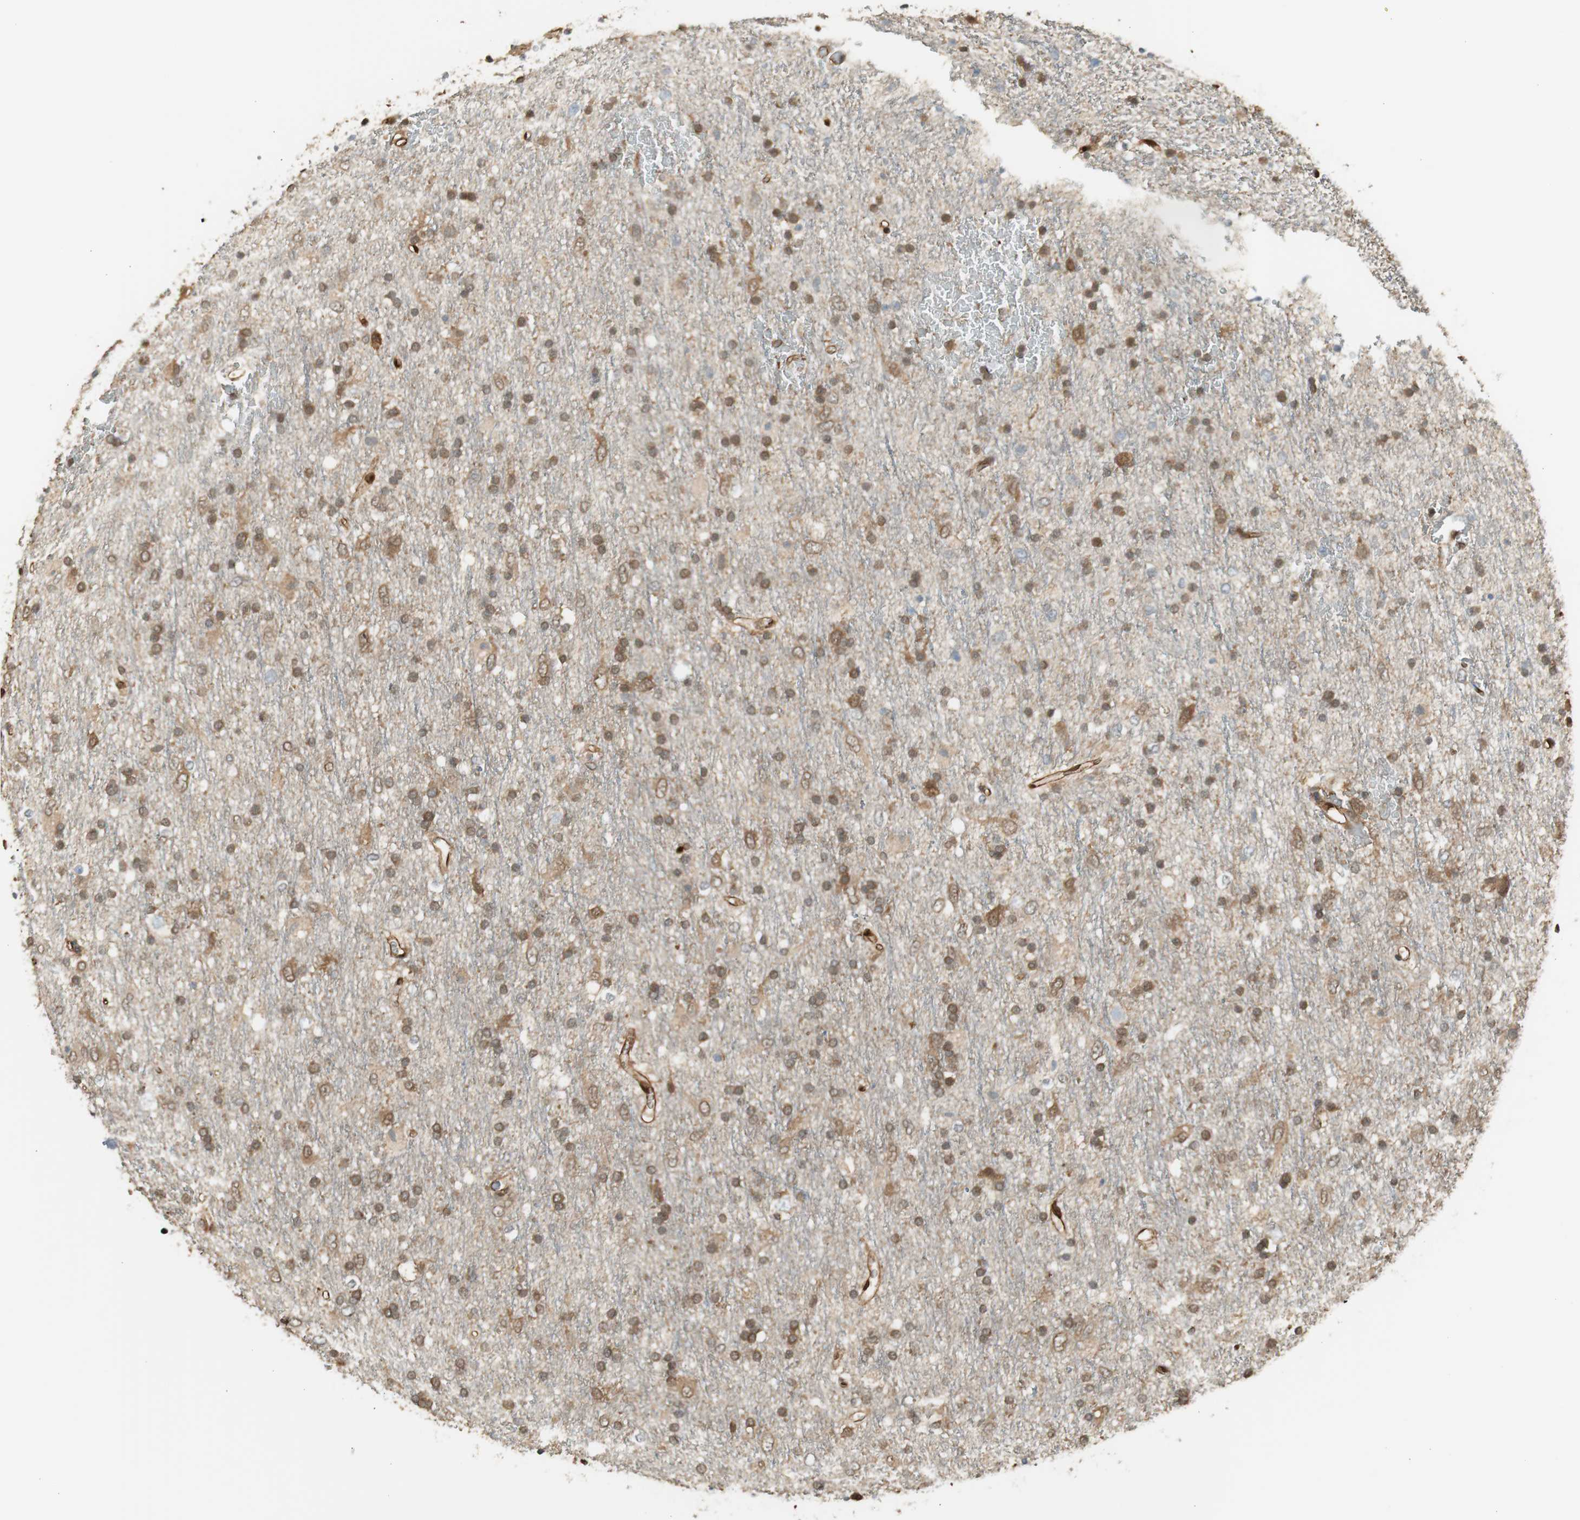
{"staining": {"intensity": "moderate", "quantity": ">75%", "location": "cytoplasmic/membranous,nuclear"}, "tissue": "glioma", "cell_type": "Tumor cells", "image_type": "cancer", "snomed": [{"axis": "morphology", "description": "Glioma, malignant, Low grade"}, {"axis": "topography", "description": "Brain"}], "caption": "This image exhibits immunohistochemistry staining of glioma, with medium moderate cytoplasmic/membranous and nuclear positivity in approximately >75% of tumor cells.", "gene": "SERPINB6", "patient": {"sex": "male", "age": 77}}